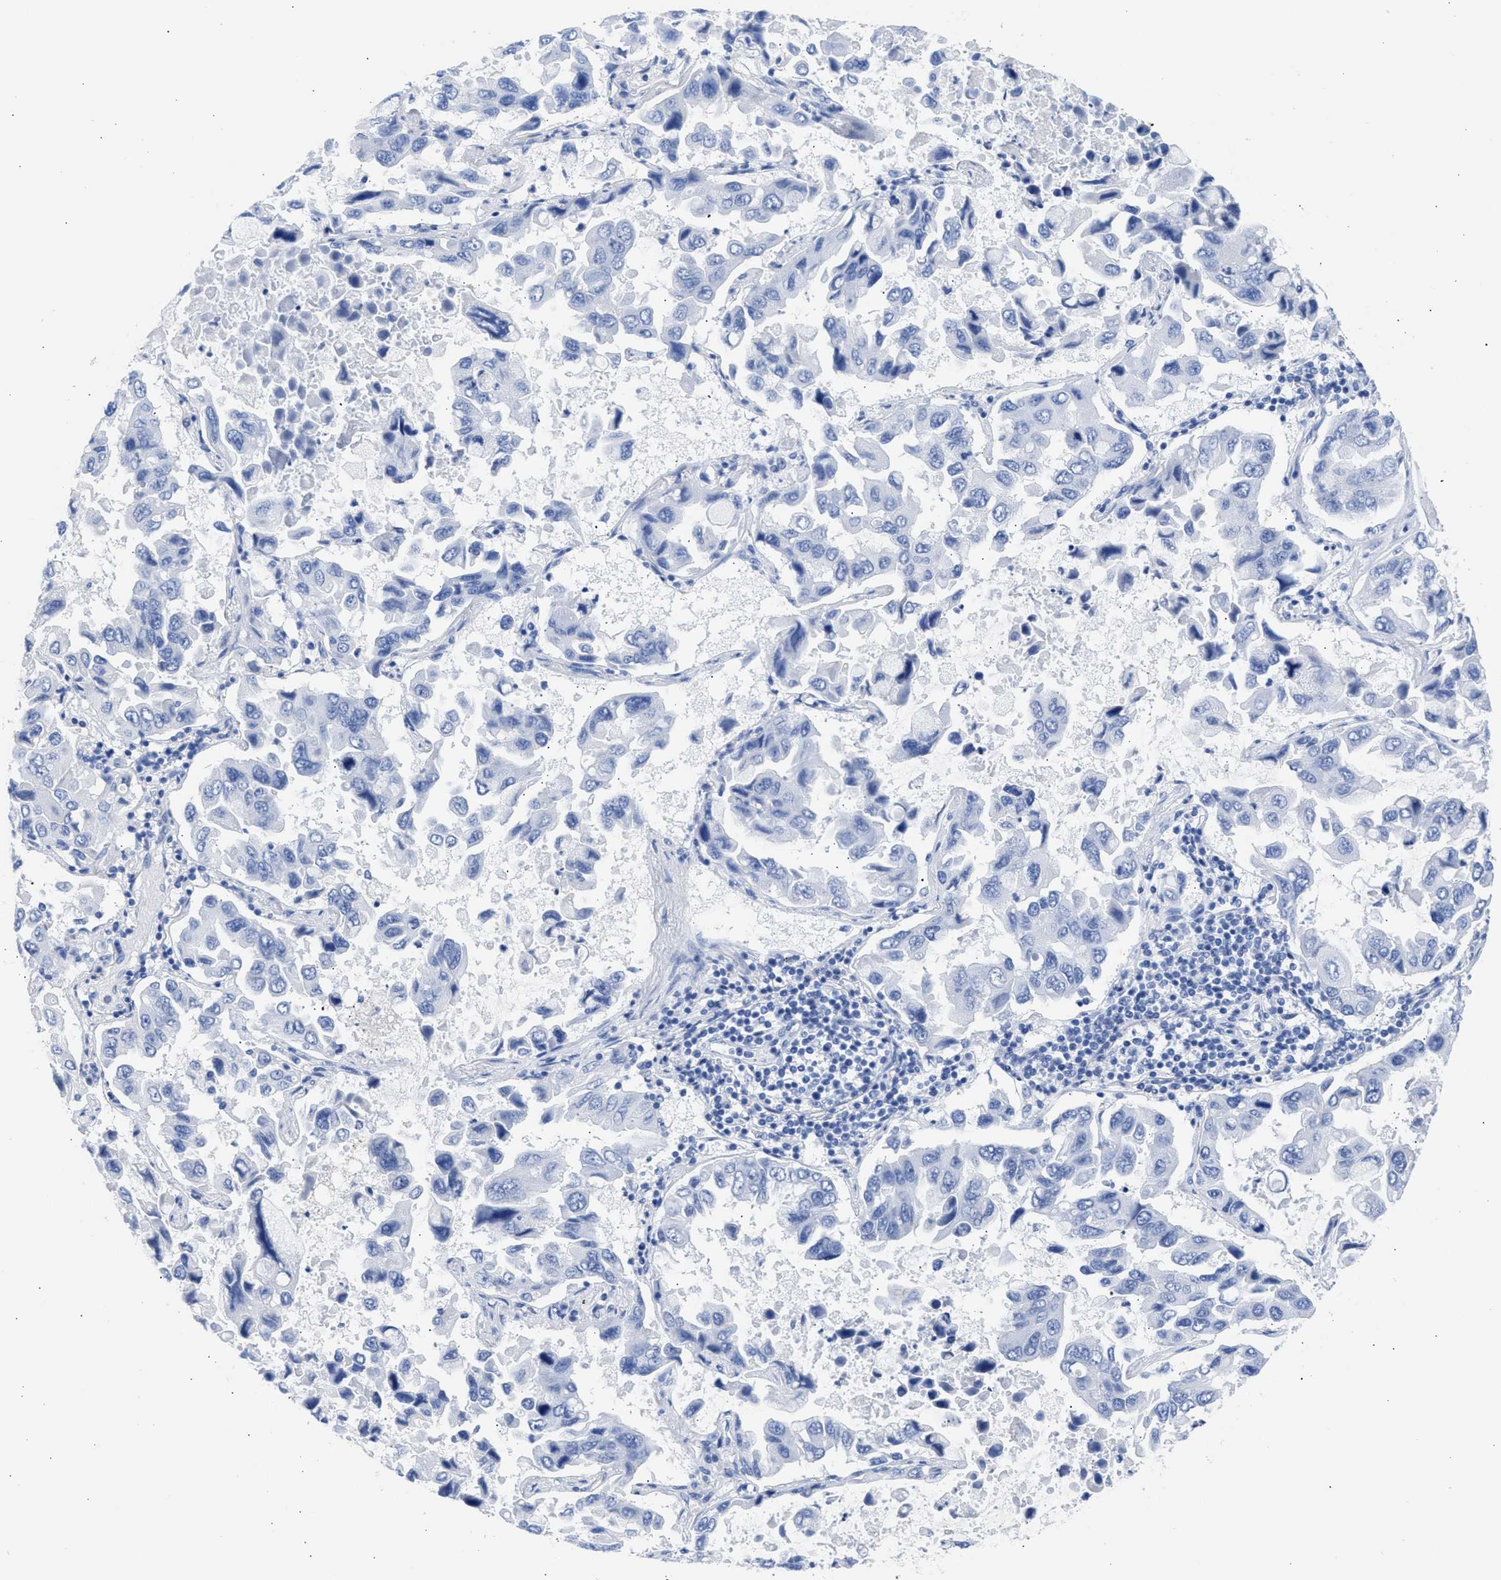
{"staining": {"intensity": "negative", "quantity": "none", "location": "none"}, "tissue": "lung cancer", "cell_type": "Tumor cells", "image_type": "cancer", "snomed": [{"axis": "morphology", "description": "Adenocarcinoma, NOS"}, {"axis": "topography", "description": "Lung"}], "caption": "Histopathology image shows no protein positivity in tumor cells of lung cancer tissue.", "gene": "NCAM1", "patient": {"sex": "male", "age": 64}}